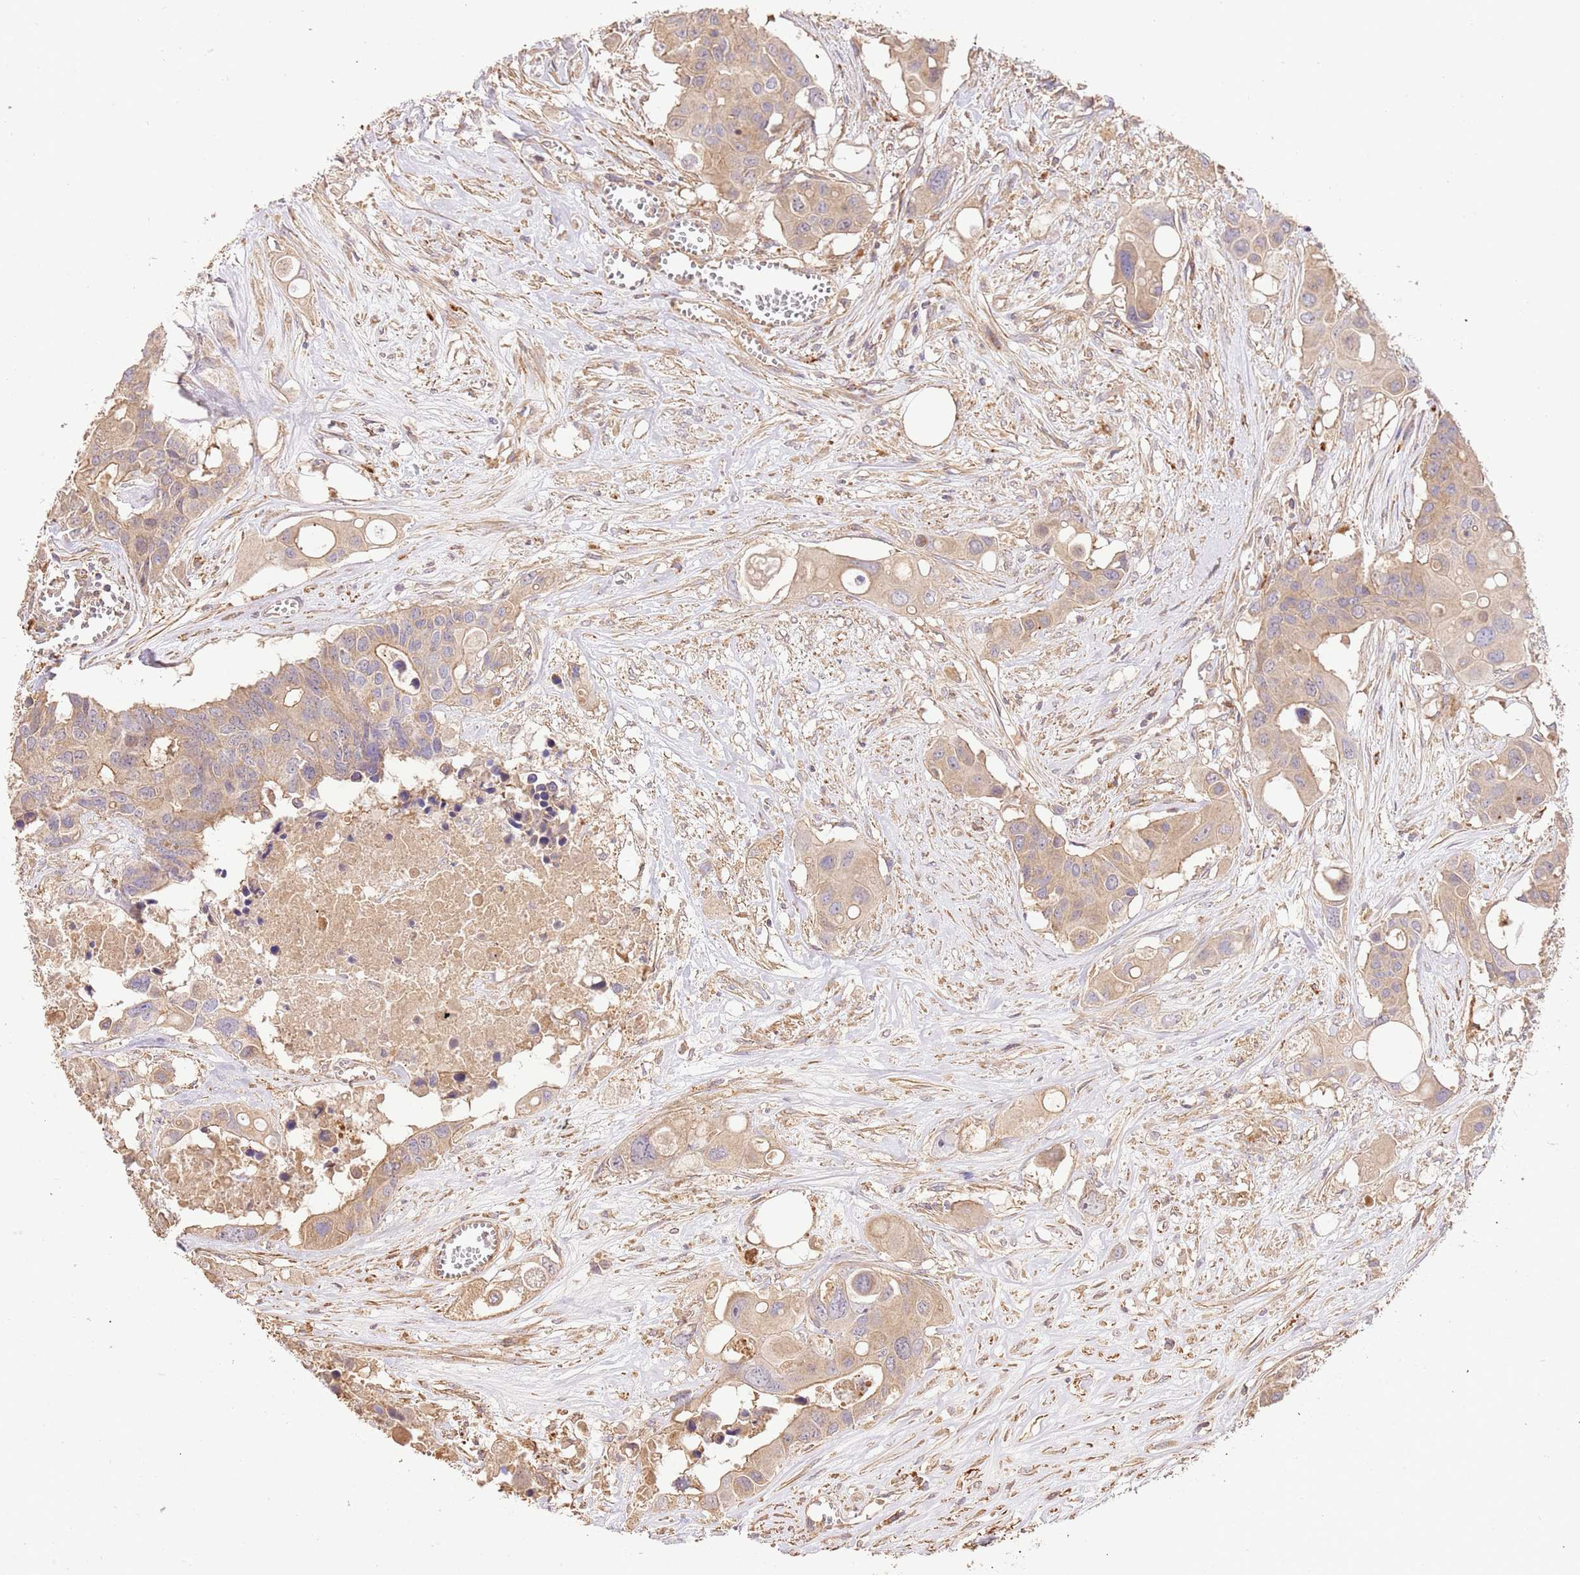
{"staining": {"intensity": "weak", "quantity": ">75%", "location": "cytoplasmic/membranous"}, "tissue": "colorectal cancer", "cell_type": "Tumor cells", "image_type": "cancer", "snomed": [{"axis": "morphology", "description": "Adenocarcinoma, NOS"}, {"axis": "topography", "description": "Colon"}], "caption": "Brown immunohistochemical staining in colorectal cancer (adenocarcinoma) demonstrates weak cytoplasmic/membranous staining in about >75% of tumor cells.", "gene": "CEP55", "patient": {"sex": "male", "age": 77}}